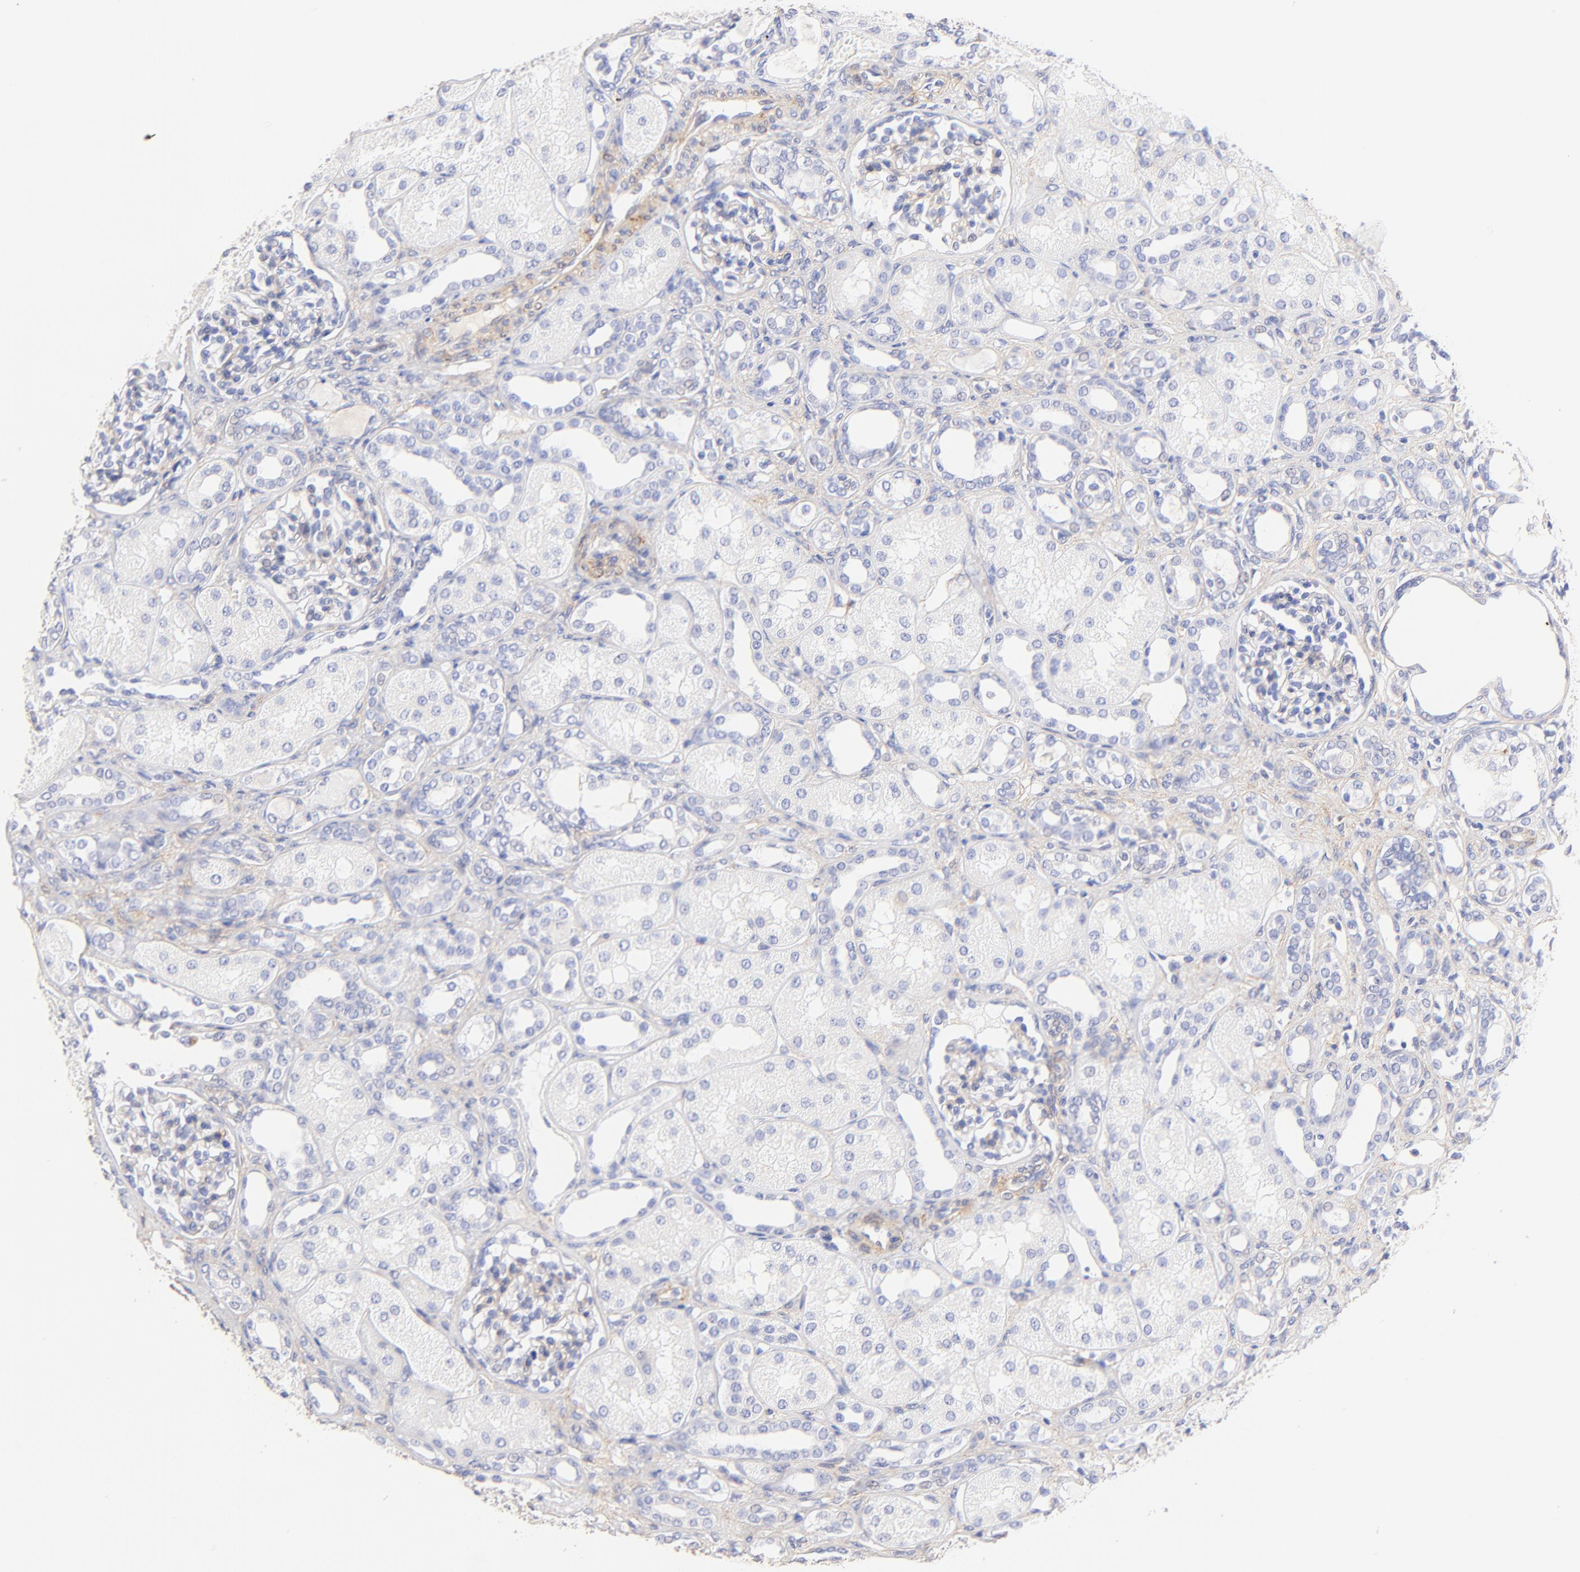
{"staining": {"intensity": "weak", "quantity": "<25%", "location": "cytoplasmic/membranous"}, "tissue": "kidney", "cell_type": "Cells in glomeruli", "image_type": "normal", "snomed": [{"axis": "morphology", "description": "Normal tissue, NOS"}, {"axis": "topography", "description": "Kidney"}], "caption": "This image is of normal kidney stained with IHC to label a protein in brown with the nuclei are counter-stained blue. There is no staining in cells in glomeruli. (Brightfield microscopy of DAB IHC at high magnification).", "gene": "ACTRT1", "patient": {"sex": "male", "age": 7}}